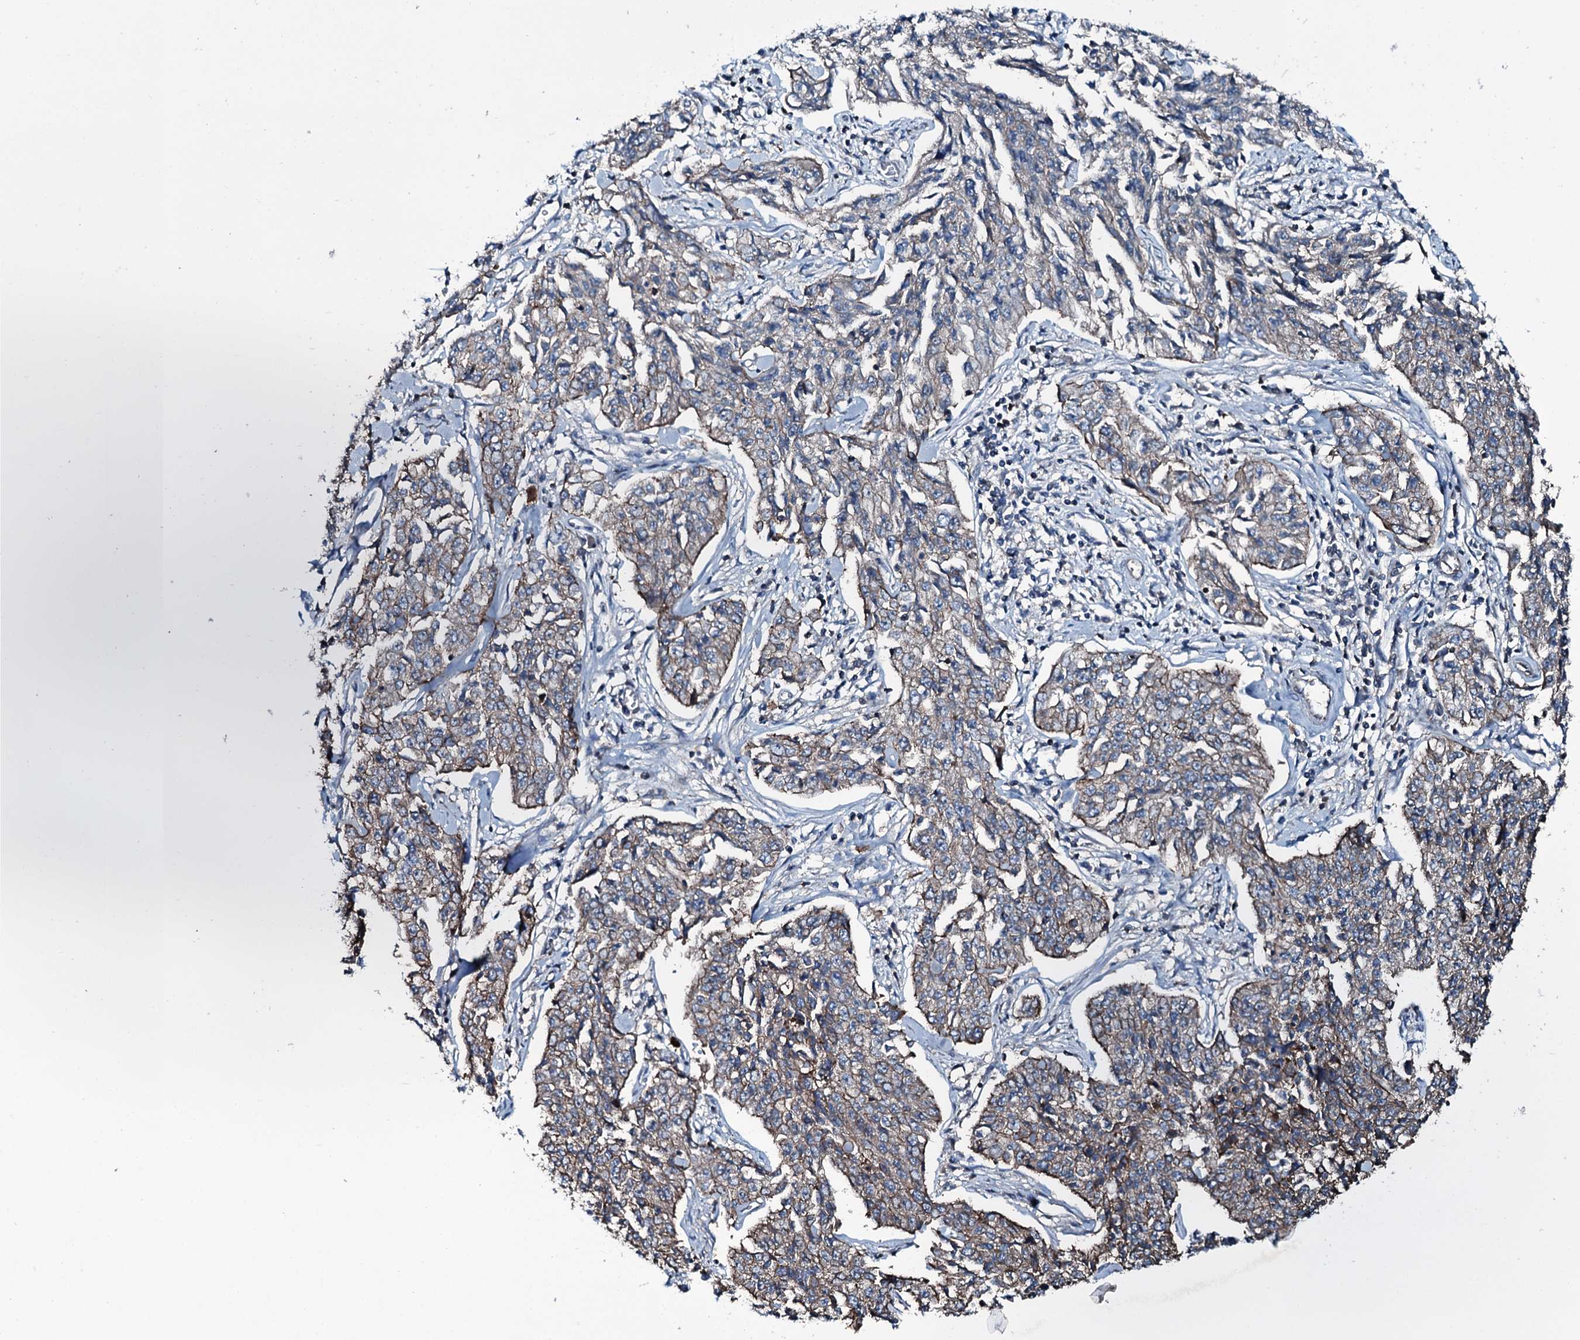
{"staining": {"intensity": "weak", "quantity": "<25%", "location": "cytoplasmic/membranous"}, "tissue": "cervical cancer", "cell_type": "Tumor cells", "image_type": "cancer", "snomed": [{"axis": "morphology", "description": "Squamous cell carcinoma, NOS"}, {"axis": "topography", "description": "Cervix"}], "caption": "Photomicrograph shows no protein expression in tumor cells of cervical squamous cell carcinoma tissue.", "gene": "SLC25A38", "patient": {"sex": "female", "age": 35}}